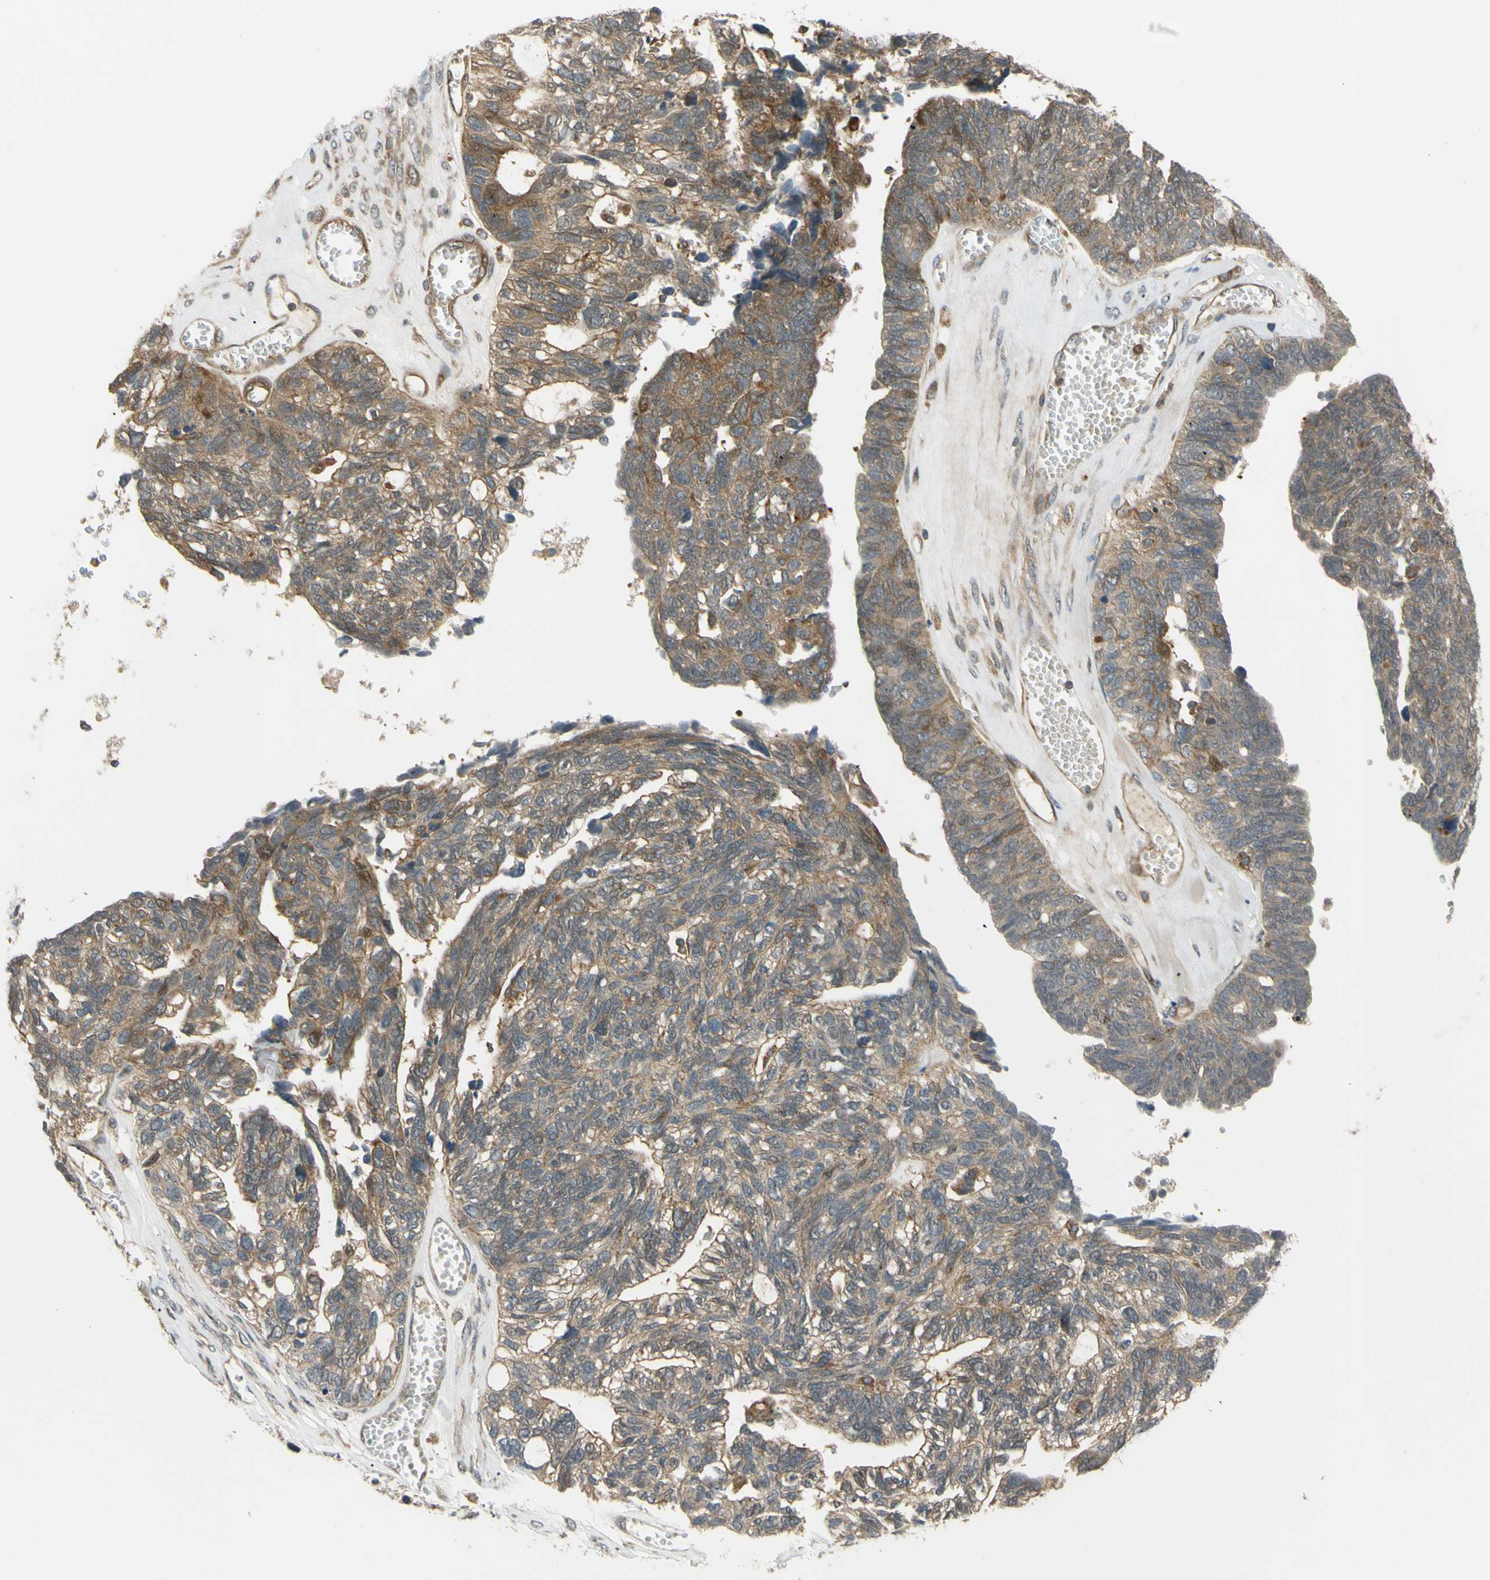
{"staining": {"intensity": "moderate", "quantity": ">75%", "location": "cytoplasmic/membranous"}, "tissue": "ovarian cancer", "cell_type": "Tumor cells", "image_type": "cancer", "snomed": [{"axis": "morphology", "description": "Cystadenocarcinoma, serous, NOS"}, {"axis": "topography", "description": "Ovary"}], "caption": "The micrograph reveals a brown stain indicating the presence of a protein in the cytoplasmic/membranous of tumor cells in ovarian cancer.", "gene": "FLII", "patient": {"sex": "female", "age": 79}}